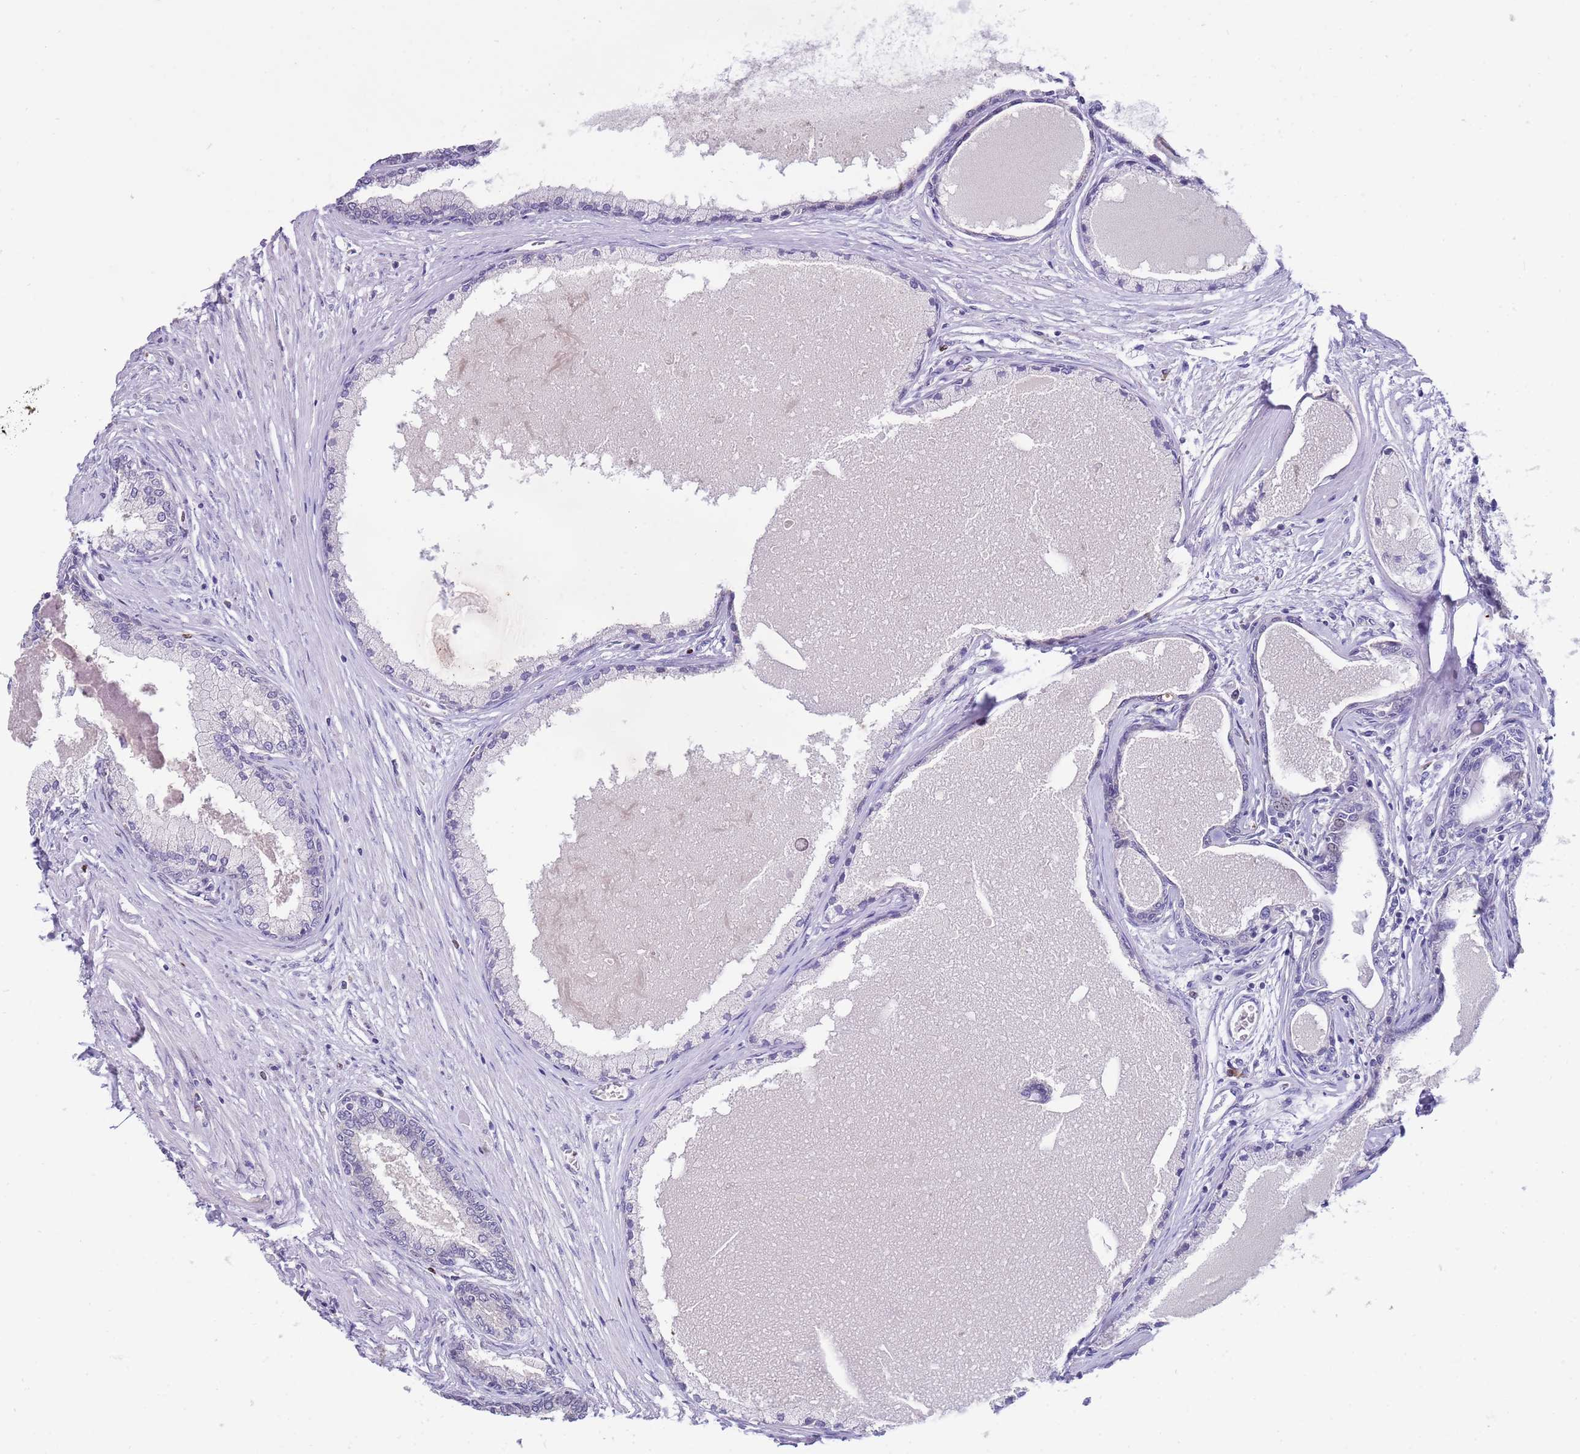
{"staining": {"intensity": "negative", "quantity": "none", "location": "none"}, "tissue": "prostate cancer", "cell_type": "Tumor cells", "image_type": "cancer", "snomed": [{"axis": "morphology", "description": "Adenocarcinoma, High grade"}, {"axis": "topography", "description": "Prostate"}], "caption": "Histopathology image shows no protein staining in tumor cells of prostate cancer tissue. (Immunohistochemistry (ihc), brightfield microscopy, high magnification).", "gene": "STK25", "patient": {"sex": "male", "age": 74}}